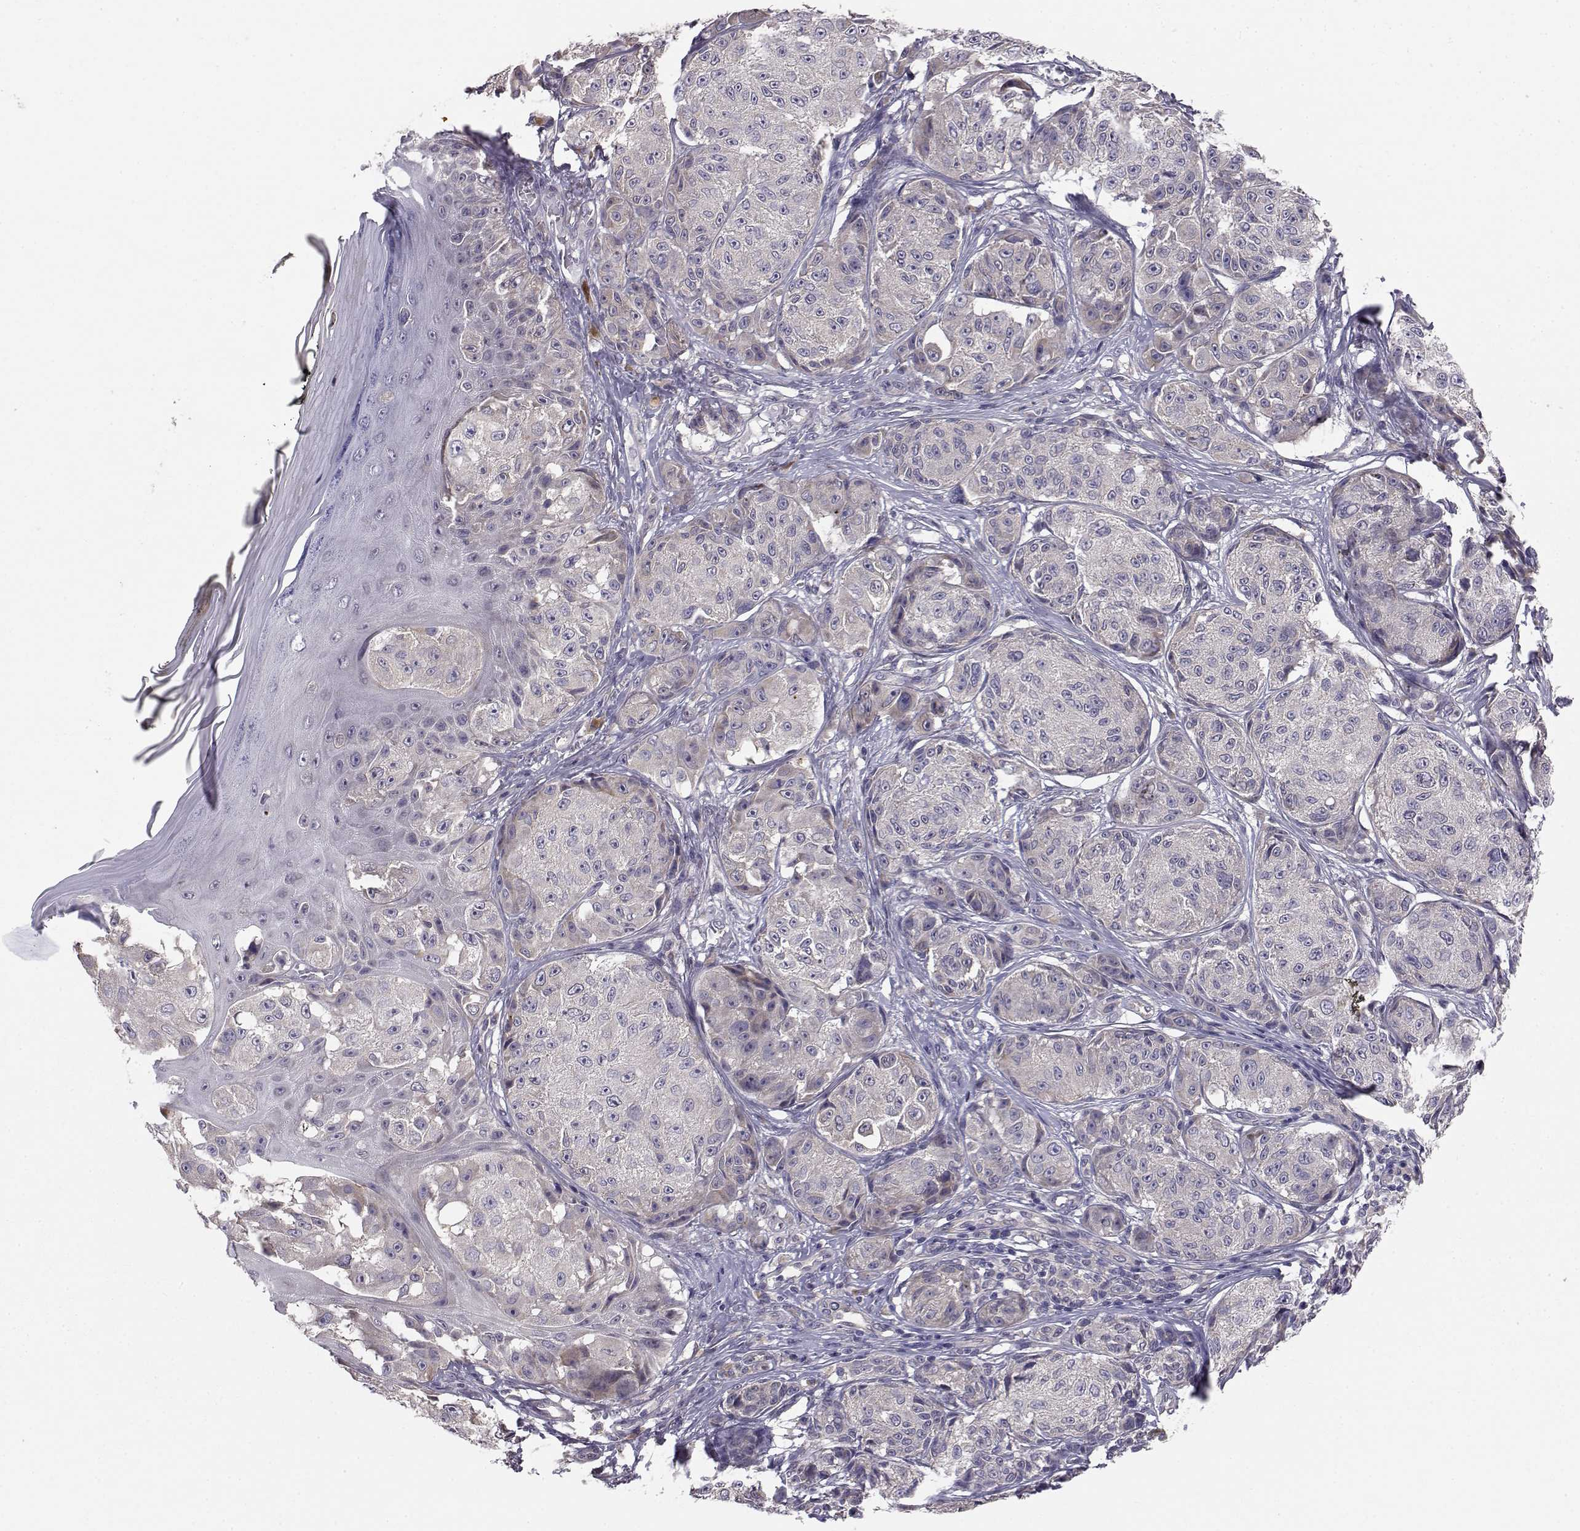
{"staining": {"intensity": "negative", "quantity": "none", "location": "none"}, "tissue": "melanoma", "cell_type": "Tumor cells", "image_type": "cancer", "snomed": [{"axis": "morphology", "description": "Malignant melanoma, NOS"}, {"axis": "topography", "description": "Skin"}], "caption": "Immunohistochemical staining of melanoma shows no significant expression in tumor cells.", "gene": "PEX5L", "patient": {"sex": "male", "age": 61}}